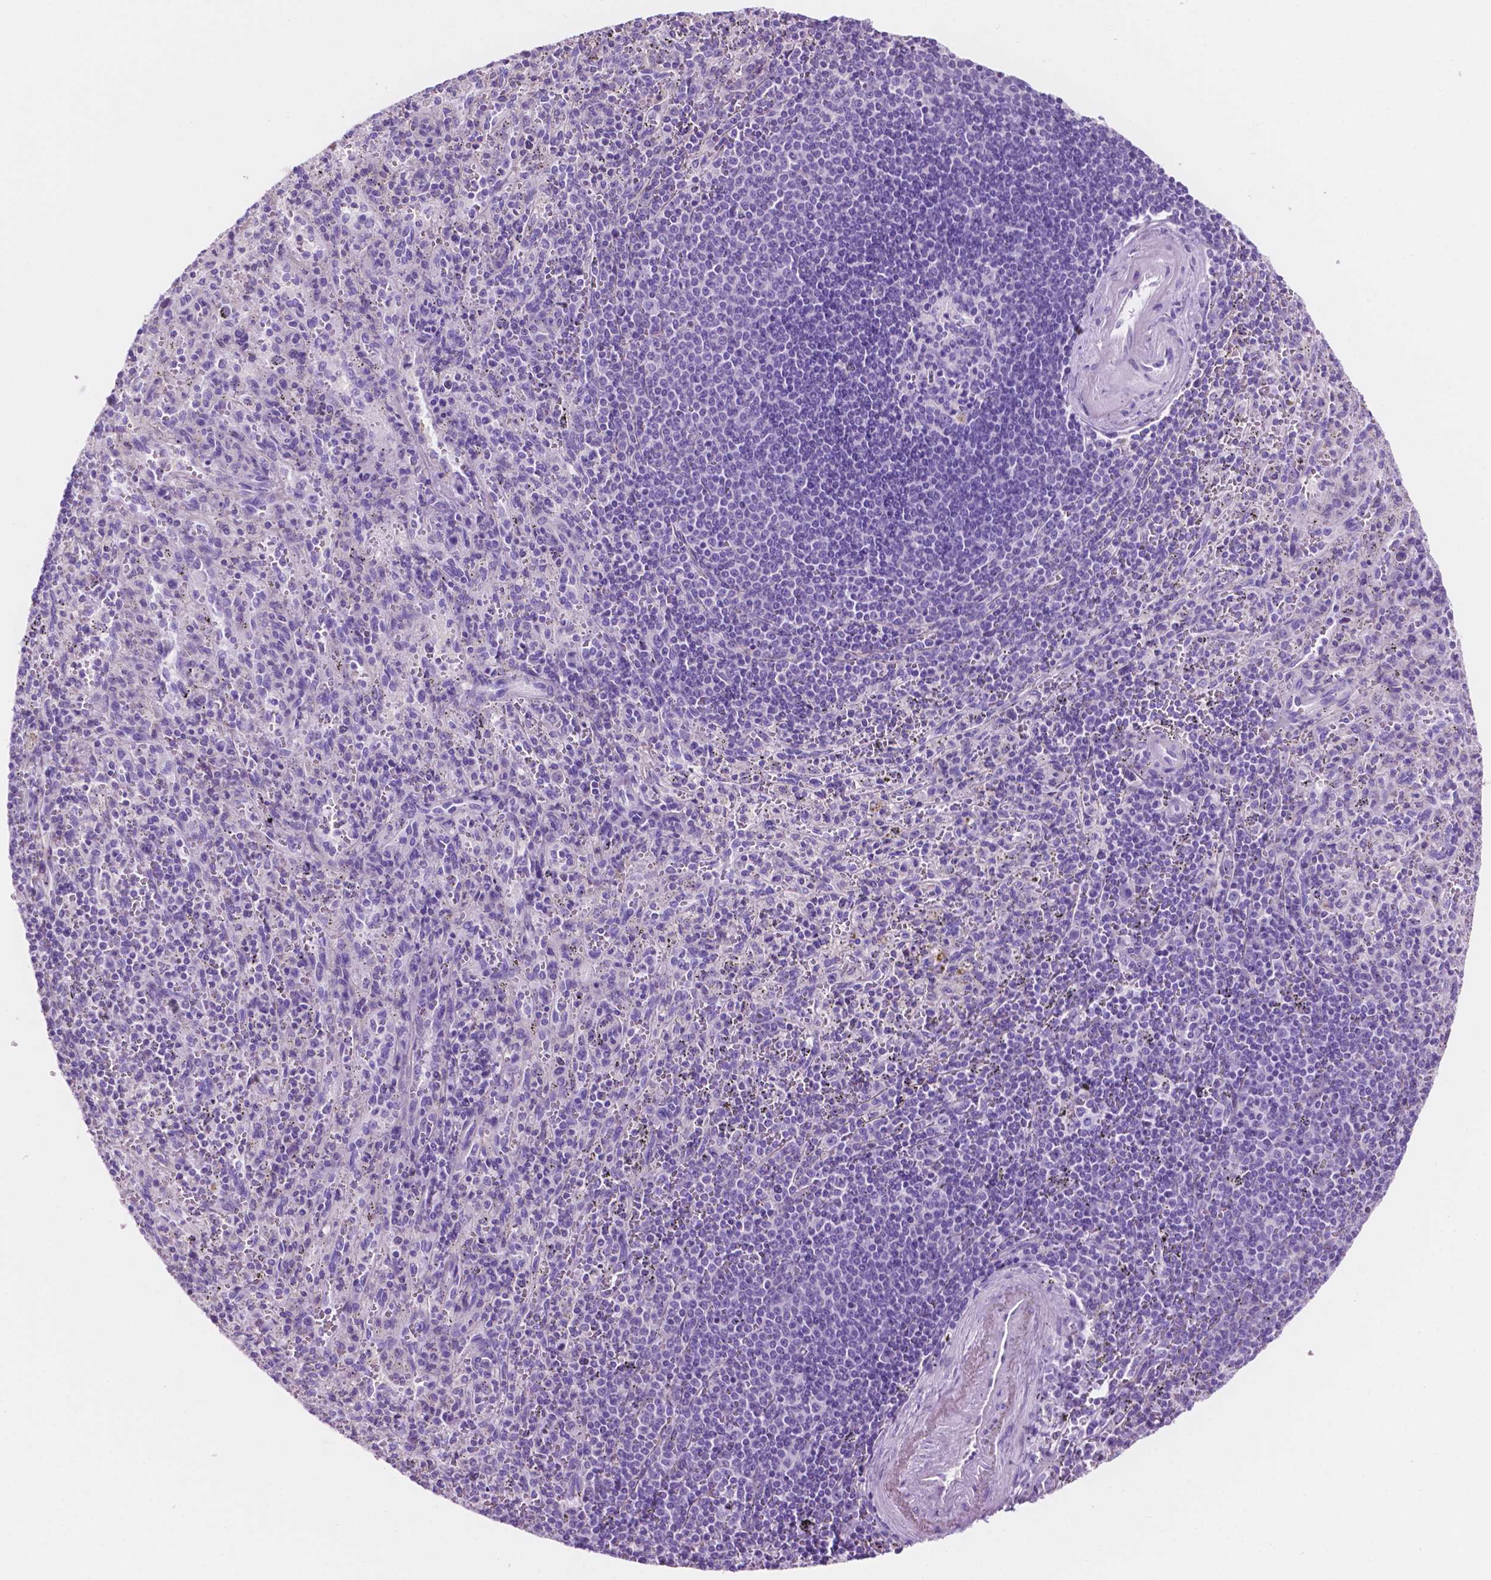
{"staining": {"intensity": "negative", "quantity": "none", "location": "none"}, "tissue": "spleen", "cell_type": "Cells in red pulp", "image_type": "normal", "snomed": [{"axis": "morphology", "description": "Normal tissue, NOS"}, {"axis": "topography", "description": "Spleen"}], "caption": "Immunohistochemistry (IHC) histopathology image of benign human spleen stained for a protein (brown), which demonstrates no positivity in cells in red pulp. (DAB immunohistochemistry, high magnification).", "gene": "IGFN1", "patient": {"sex": "male", "age": 57}}